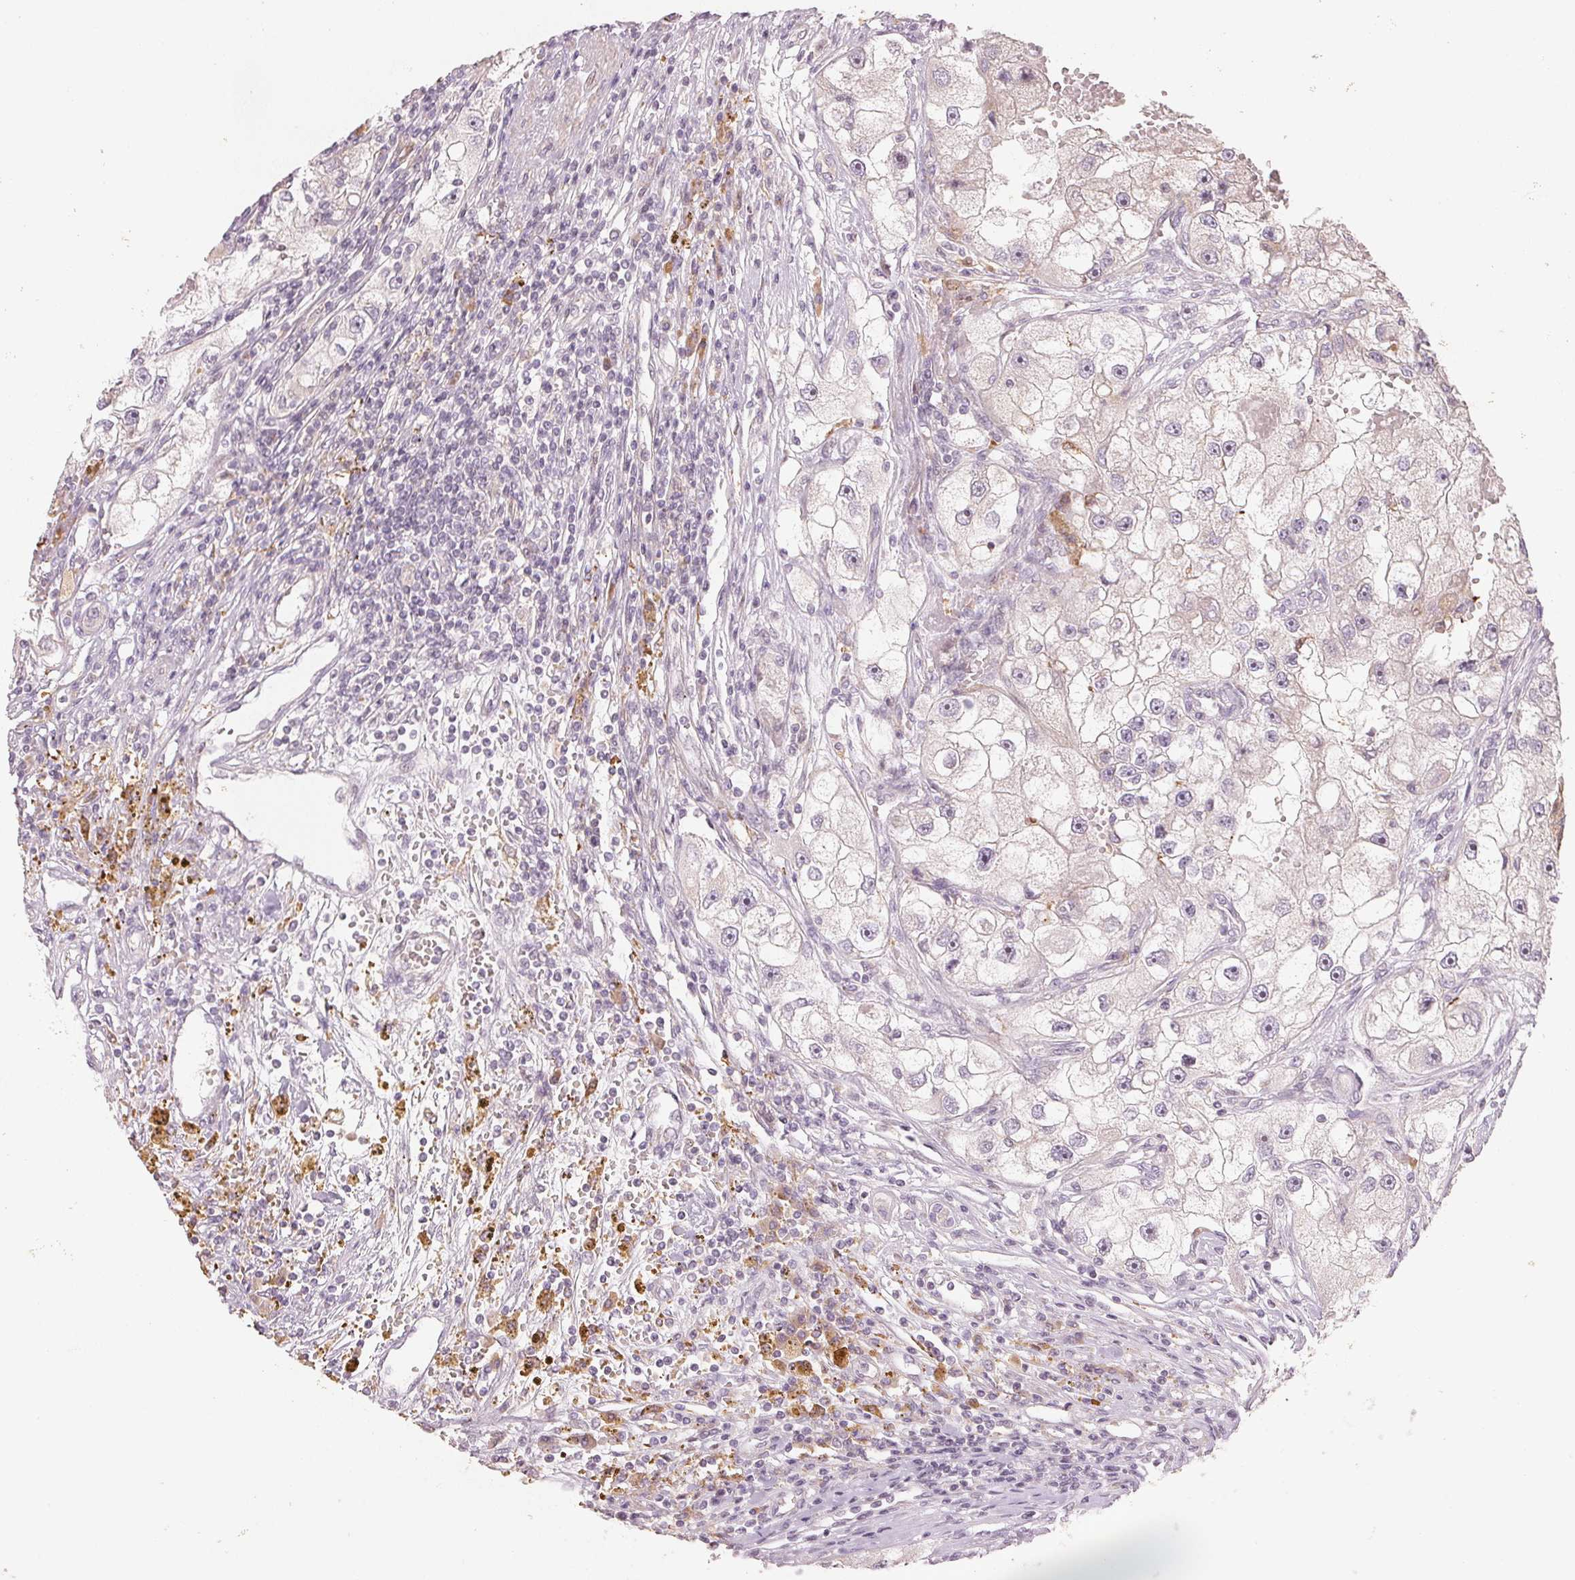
{"staining": {"intensity": "negative", "quantity": "none", "location": "none"}, "tissue": "renal cancer", "cell_type": "Tumor cells", "image_type": "cancer", "snomed": [{"axis": "morphology", "description": "Adenocarcinoma, NOS"}, {"axis": "topography", "description": "Kidney"}], "caption": "An image of renal adenocarcinoma stained for a protein reveals no brown staining in tumor cells.", "gene": "DENND2C", "patient": {"sex": "male", "age": 63}}